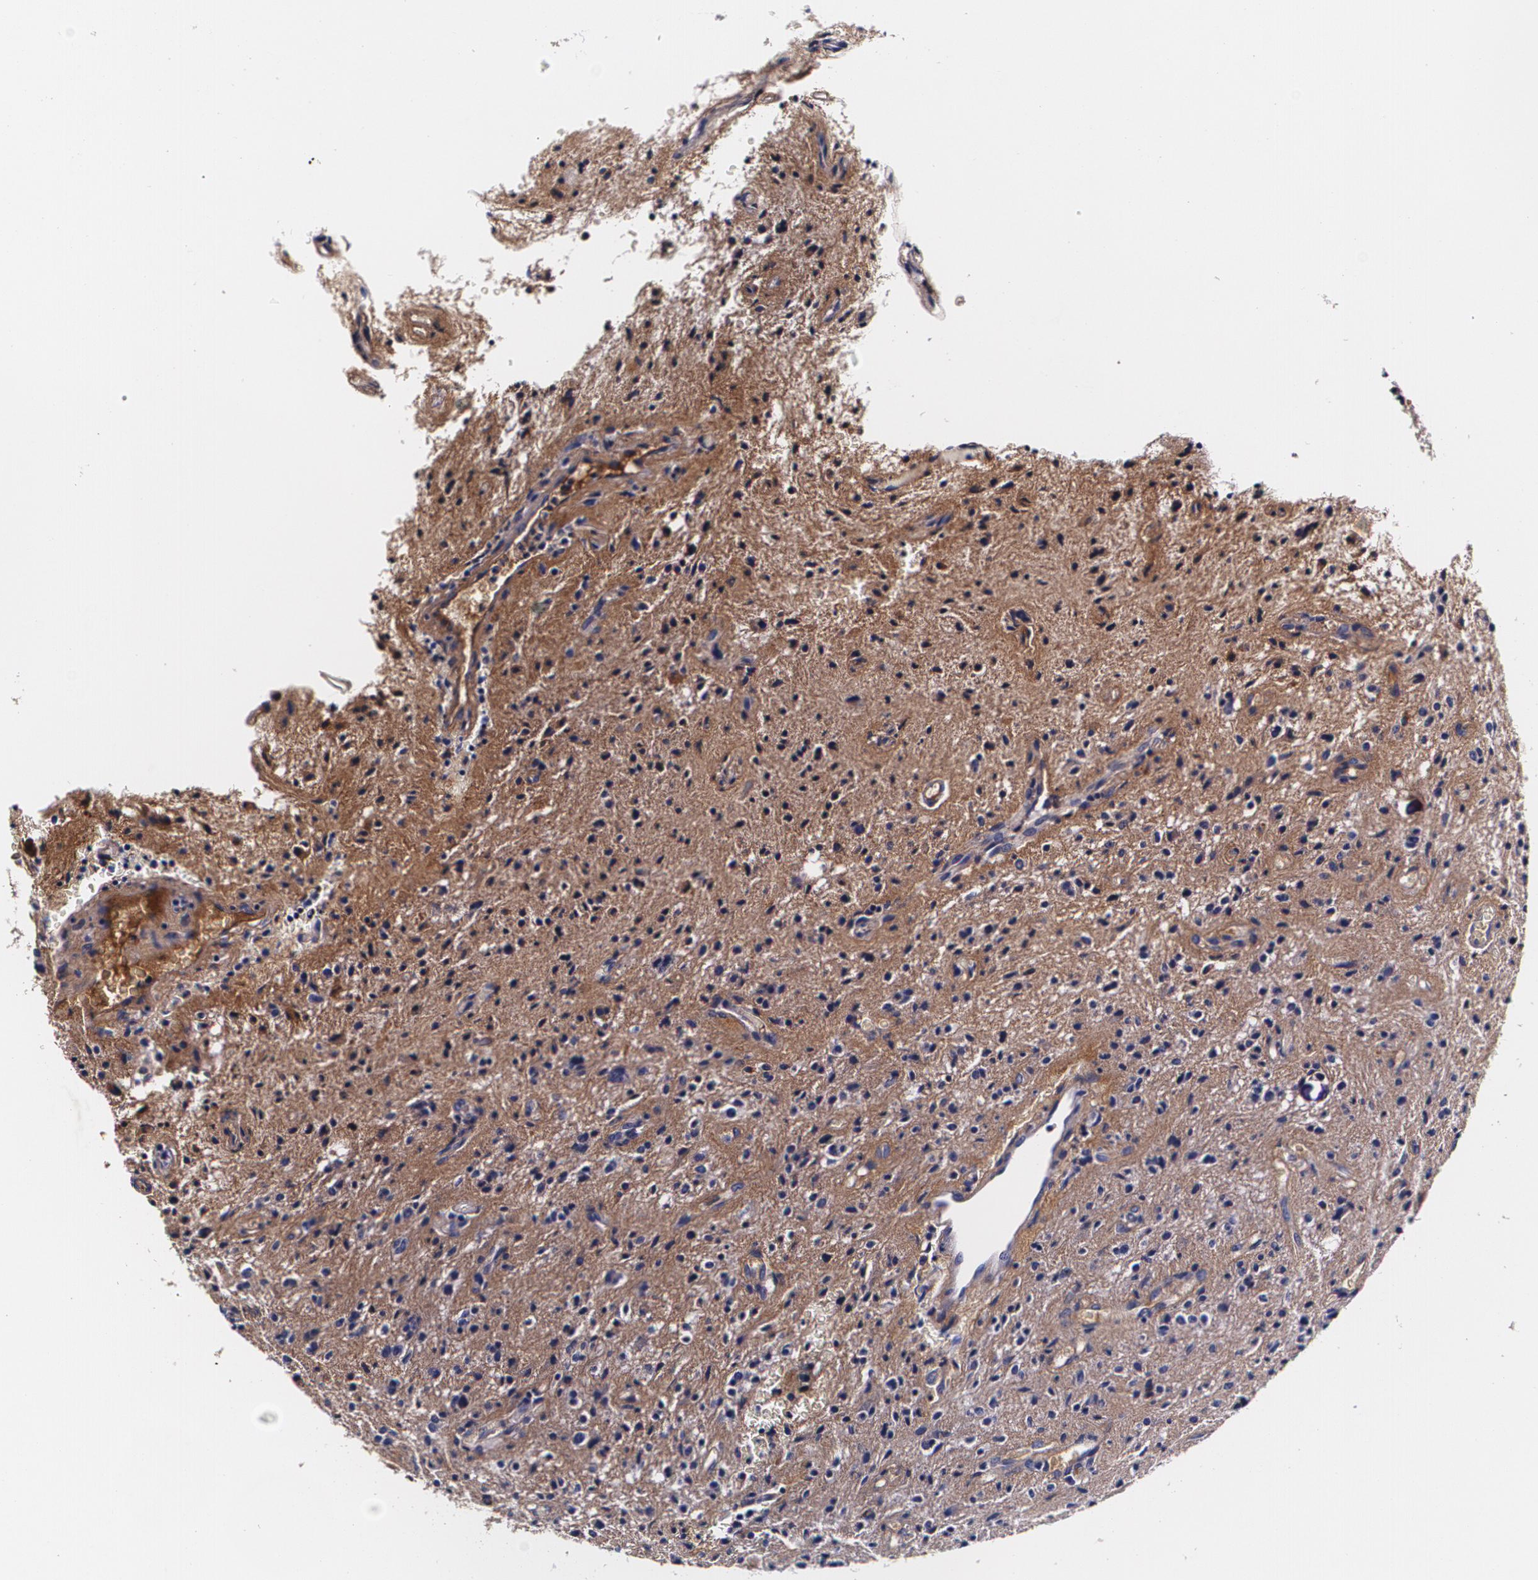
{"staining": {"intensity": "negative", "quantity": "none", "location": "none"}, "tissue": "glioma", "cell_type": "Tumor cells", "image_type": "cancer", "snomed": [{"axis": "morphology", "description": "Glioma, malignant, NOS"}, {"axis": "topography", "description": "Cerebellum"}], "caption": "Human glioma stained for a protein using immunohistochemistry (IHC) exhibits no positivity in tumor cells.", "gene": "TTR", "patient": {"sex": "female", "age": 10}}